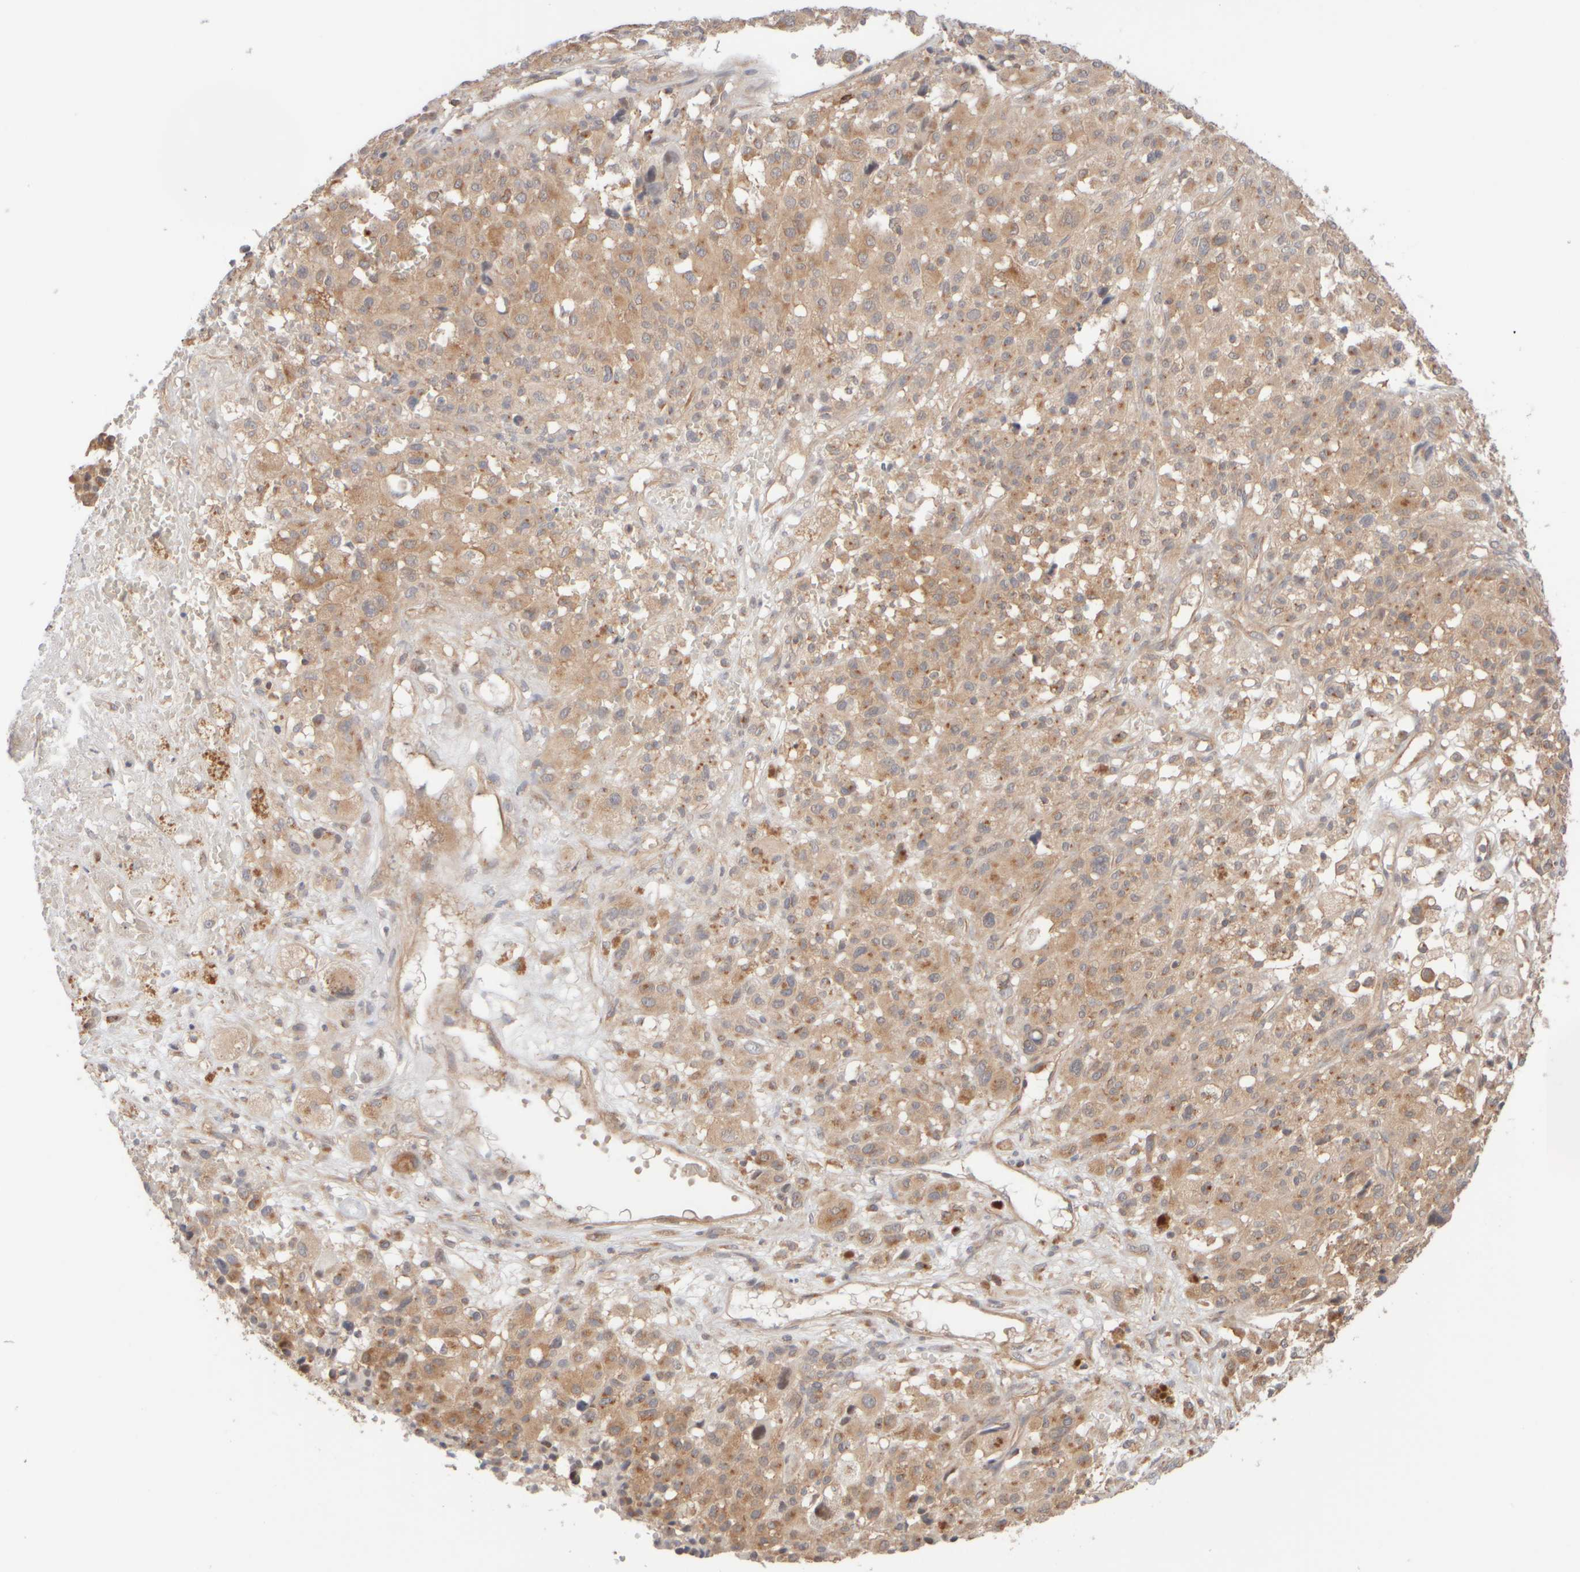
{"staining": {"intensity": "moderate", "quantity": ">75%", "location": "cytoplasmic/membranous"}, "tissue": "melanoma", "cell_type": "Tumor cells", "image_type": "cancer", "snomed": [{"axis": "morphology", "description": "Malignant melanoma, Metastatic site"}, {"axis": "topography", "description": "Skin"}], "caption": "Malignant melanoma (metastatic site) was stained to show a protein in brown. There is medium levels of moderate cytoplasmic/membranous expression in about >75% of tumor cells. The protein of interest is shown in brown color, while the nuclei are stained blue.", "gene": "RABEP1", "patient": {"sex": "female", "age": 74}}